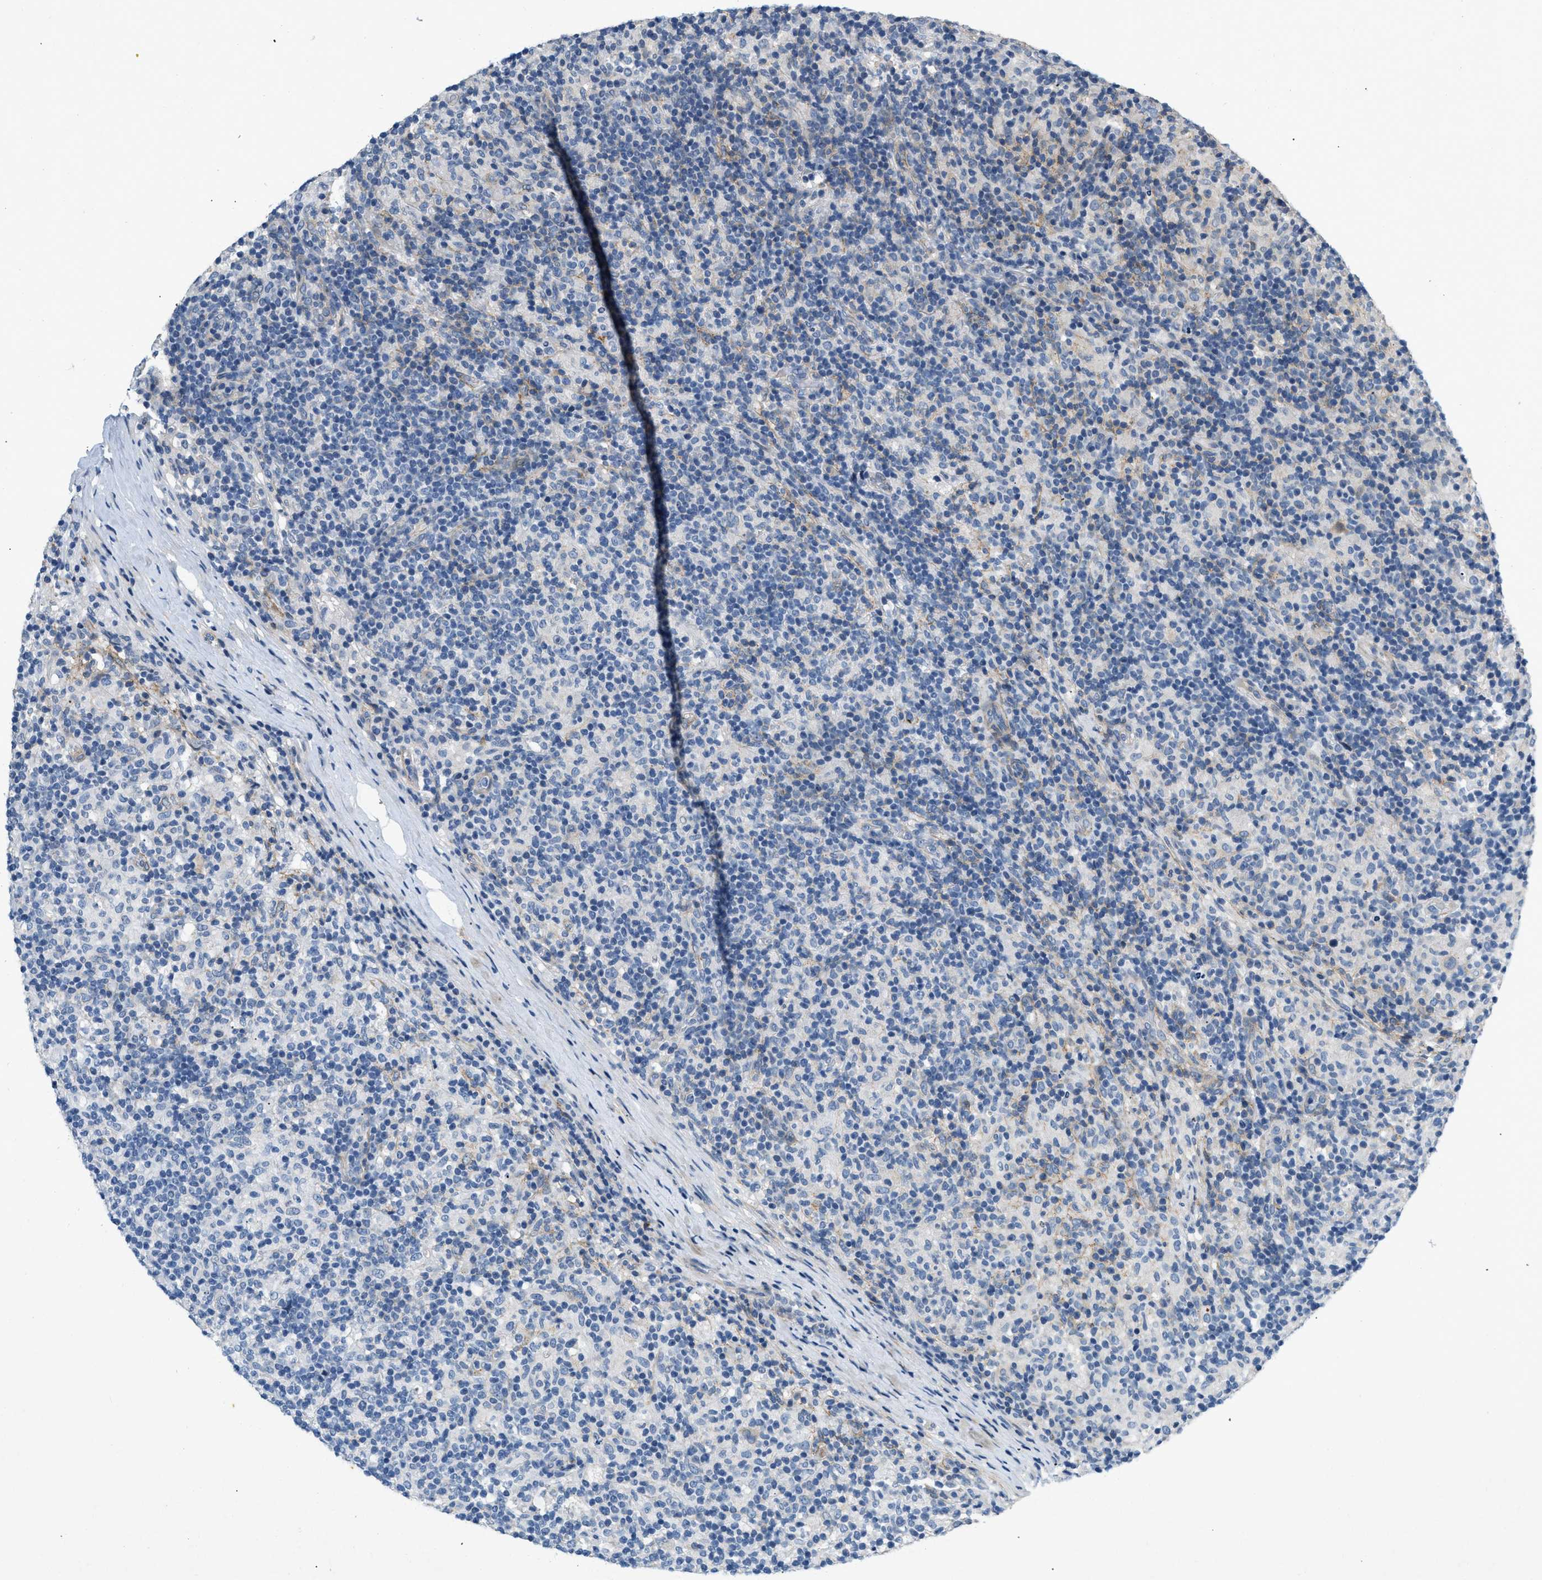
{"staining": {"intensity": "negative", "quantity": "none", "location": "none"}, "tissue": "lymphoma", "cell_type": "Tumor cells", "image_type": "cancer", "snomed": [{"axis": "morphology", "description": "Hodgkin's disease, NOS"}, {"axis": "topography", "description": "Lymph node"}], "caption": "This is an immunohistochemistry (IHC) histopathology image of human Hodgkin's disease. There is no expression in tumor cells.", "gene": "PDGFRA", "patient": {"sex": "male", "age": 70}}